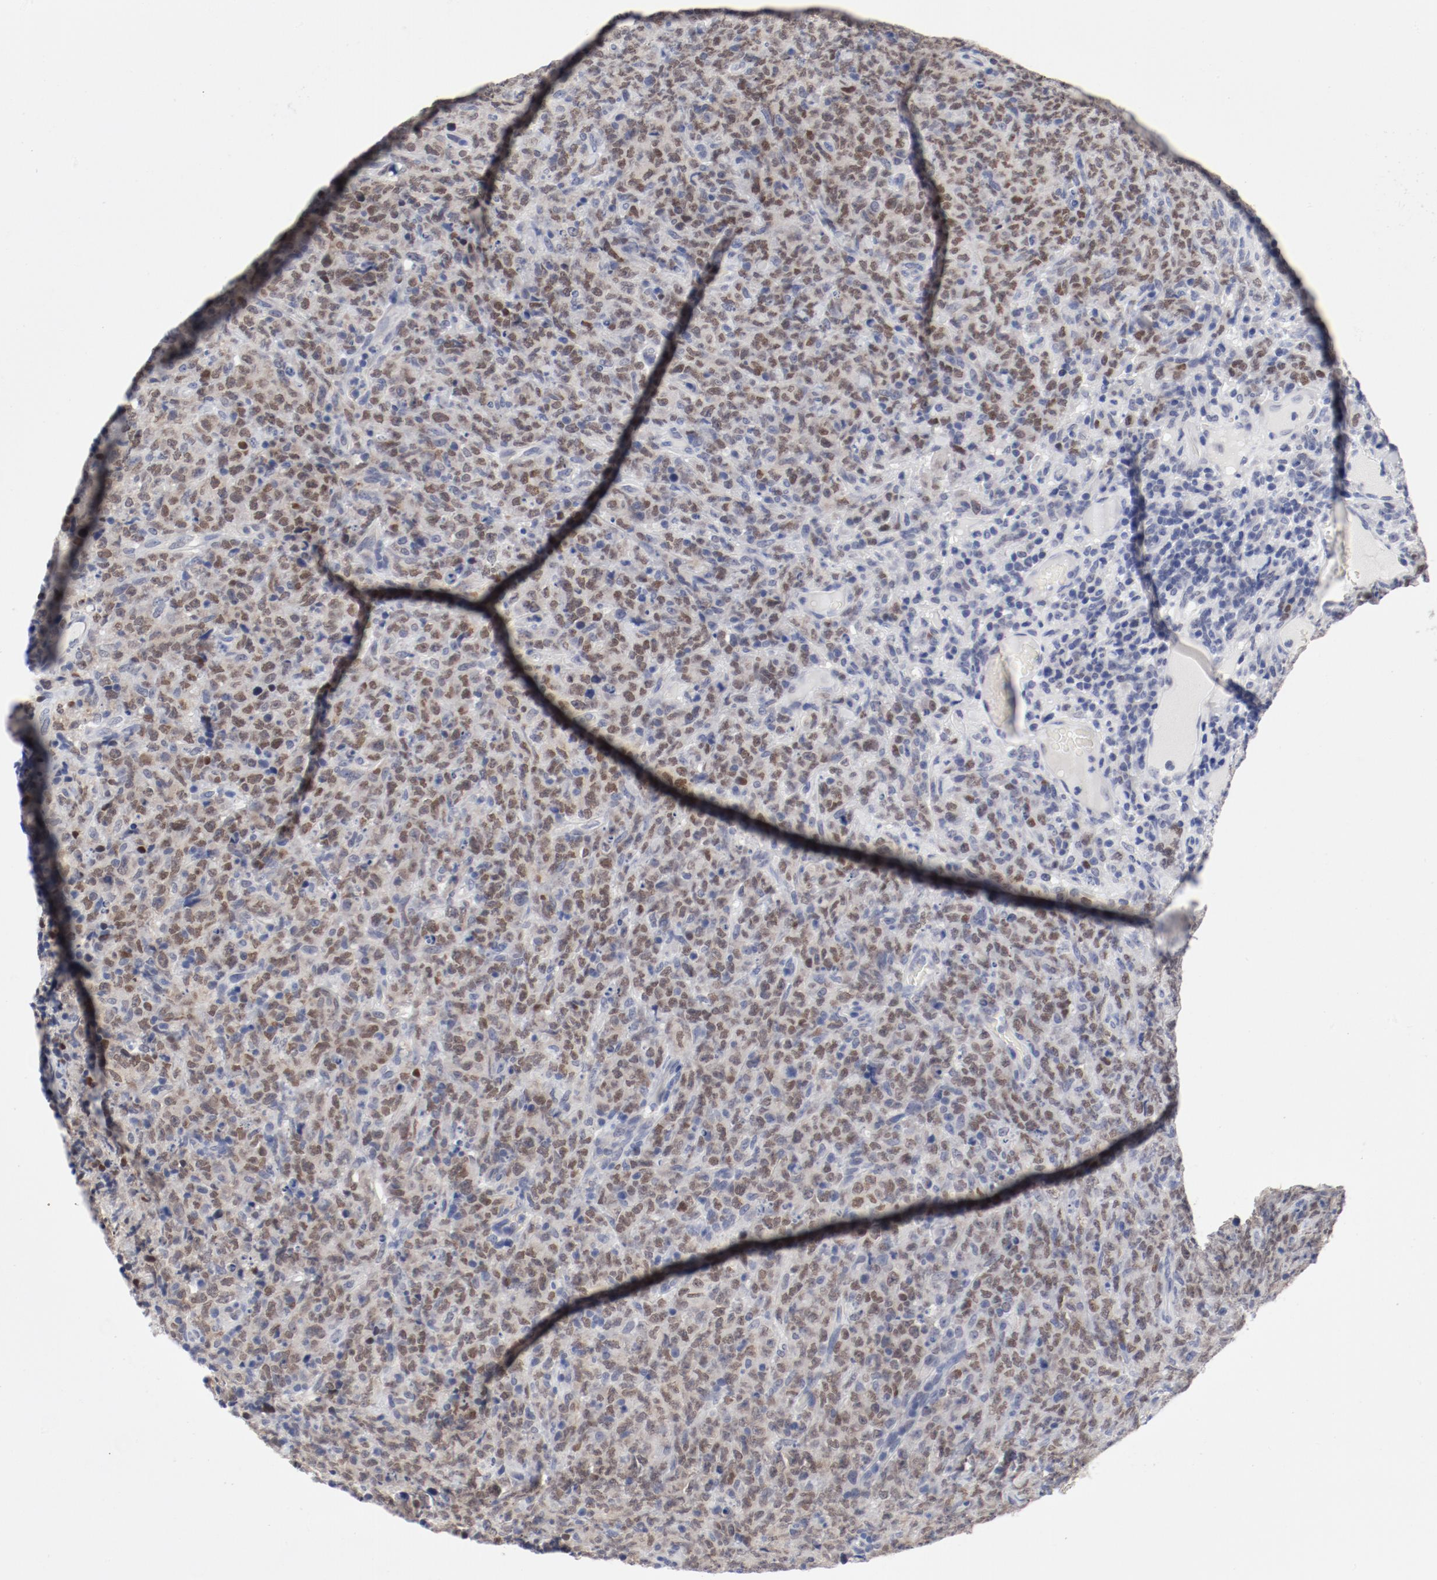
{"staining": {"intensity": "weak", "quantity": ">75%", "location": "nuclear"}, "tissue": "lymphoma", "cell_type": "Tumor cells", "image_type": "cancer", "snomed": [{"axis": "morphology", "description": "Malignant lymphoma, non-Hodgkin's type, High grade"}, {"axis": "topography", "description": "Tonsil"}], "caption": "Human lymphoma stained with a brown dye displays weak nuclear positive expression in about >75% of tumor cells.", "gene": "ANKLE2", "patient": {"sex": "female", "age": 36}}